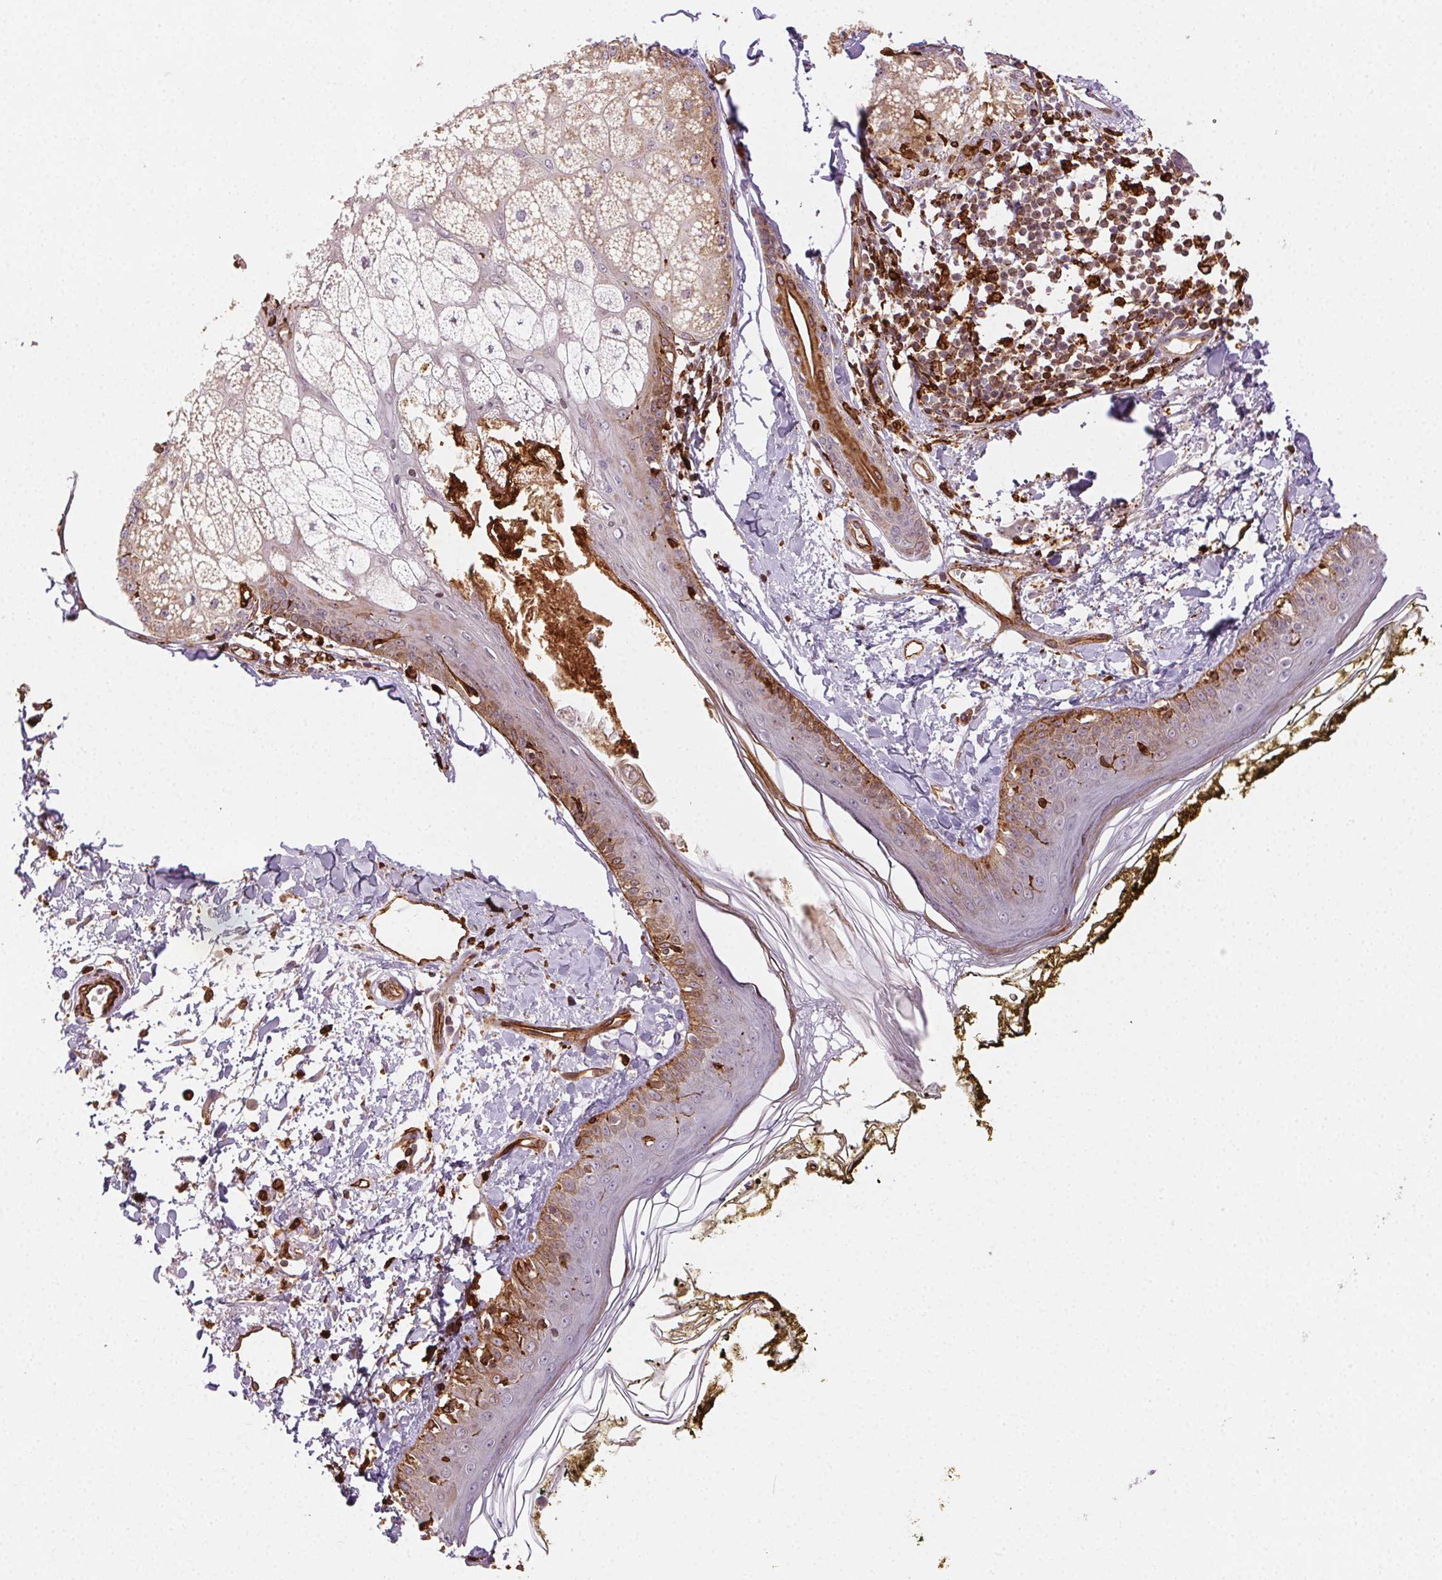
{"staining": {"intensity": "strong", "quantity": ">75%", "location": "cytoplasmic/membranous"}, "tissue": "skin", "cell_type": "Fibroblasts", "image_type": "normal", "snomed": [{"axis": "morphology", "description": "Normal tissue, NOS"}, {"axis": "topography", "description": "Skin"}], "caption": "The immunohistochemical stain highlights strong cytoplasmic/membranous staining in fibroblasts of unremarkable skin. (IHC, brightfield microscopy, high magnification).", "gene": "RNASET2", "patient": {"sex": "male", "age": 76}}